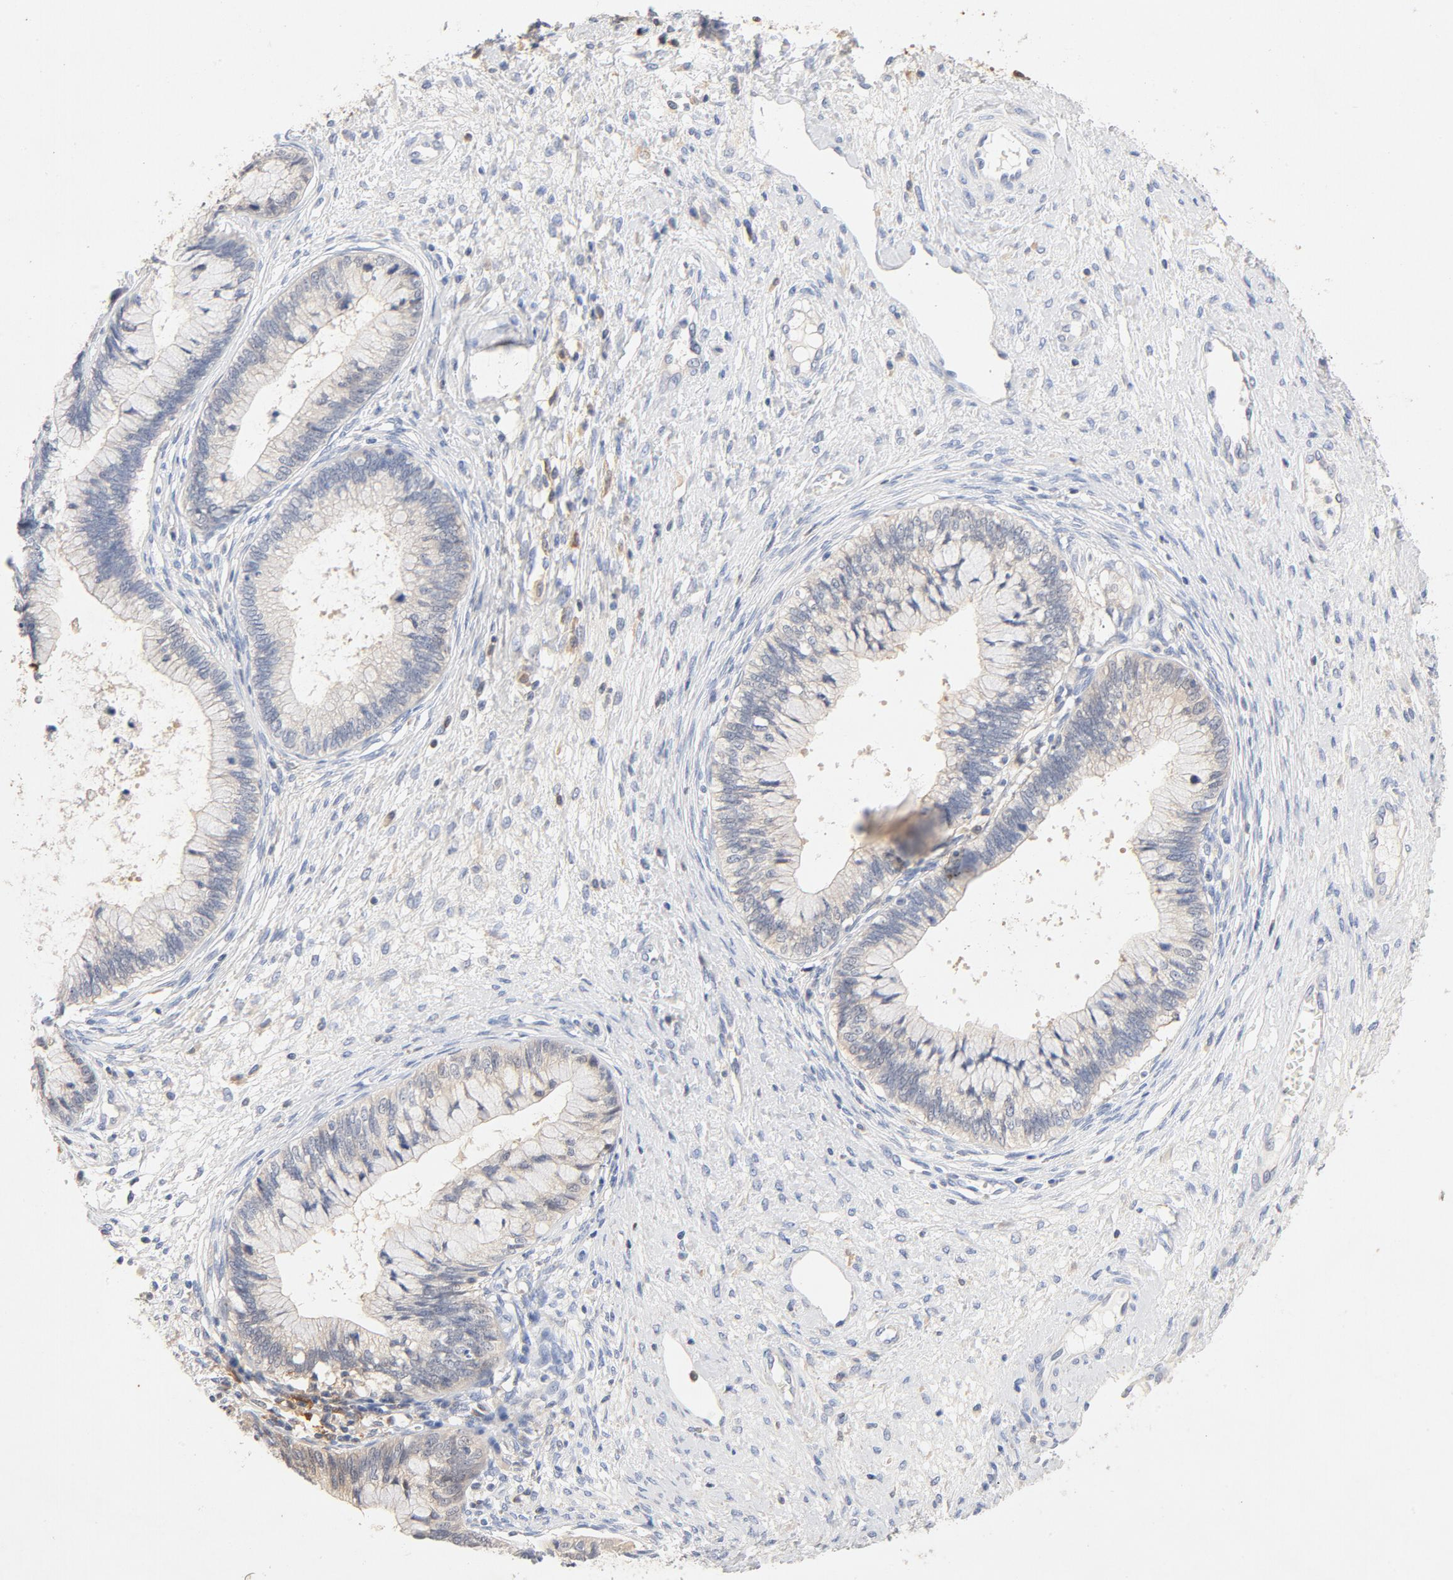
{"staining": {"intensity": "weak", "quantity": "<25%", "location": "cytoplasmic/membranous"}, "tissue": "cervical cancer", "cell_type": "Tumor cells", "image_type": "cancer", "snomed": [{"axis": "morphology", "description": "Adenocarcinoma, NOS"}, {"axis": "topography", "description": "Cervix"}], "caption": "Immunohistochemistry of cervical adenocarcinoma exhibits no staining in tumor cells.", "gene": "STAT1", "patient": {"sex": "female", "age": 44}}